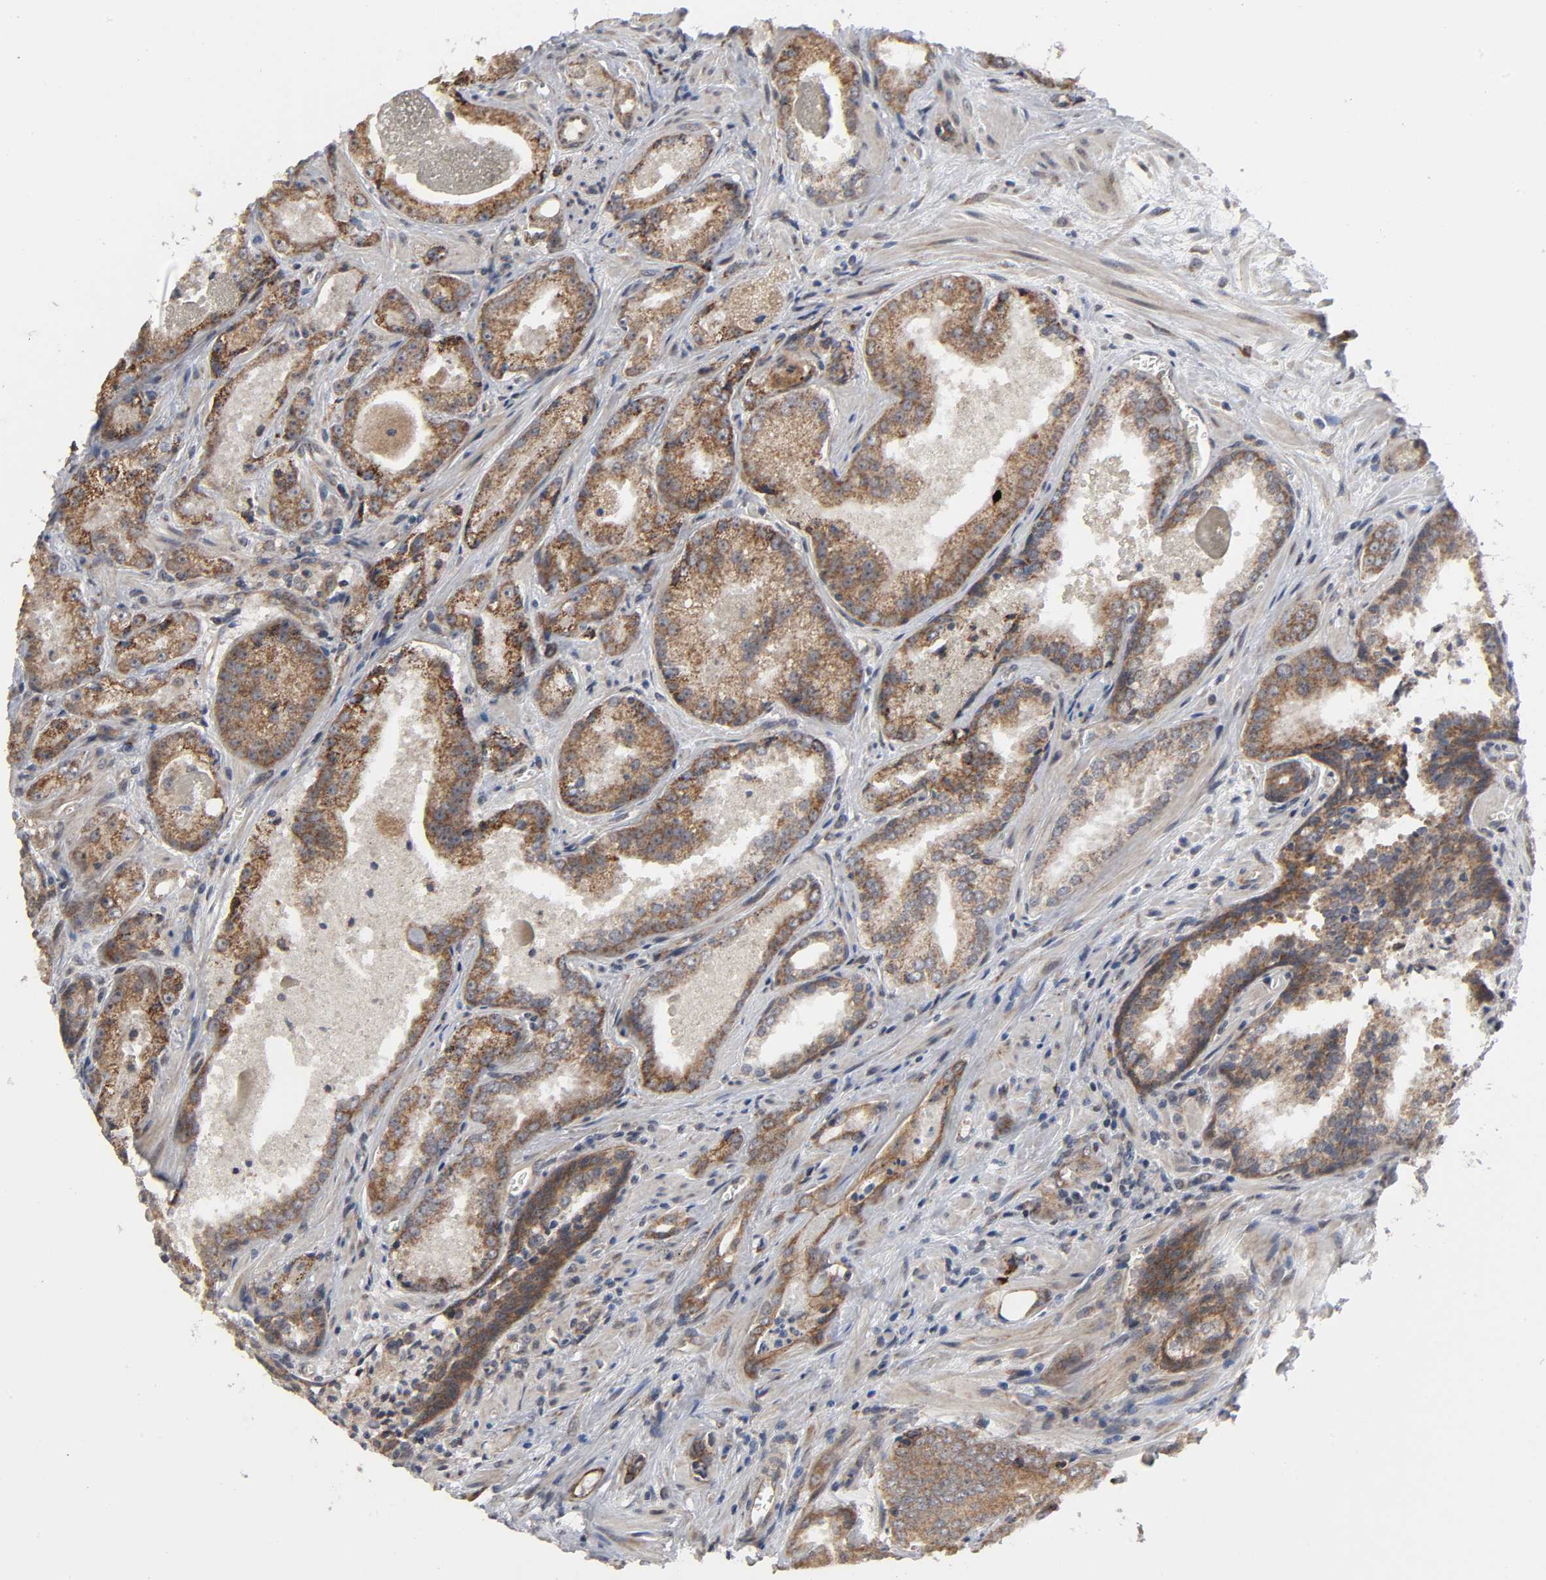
{"staining": {"intensity": "moderate", "quantity": ">75%", "location": "cytoplasmic/membranous"}, "tissue": "prostate cancer", "cell_type": "Tumor cells", "image_type": "cancer", "snomed": [{"axis": "morphology", "description": "Adenocarcinoma, Low grade"}, {"axis": "topography", "description": "Prostate"}], "caption": "Immunohistochemistry (IHC) of human prostate cancer exhibits medium levels of moderate cytoplasmic/membranous expression in approximately >75% of tumor cells. (Brightfield microscopy of DAB IHC at high magnification).", "gene": "SLC30A9", "patient": {"sex": "male", "age": 60}}